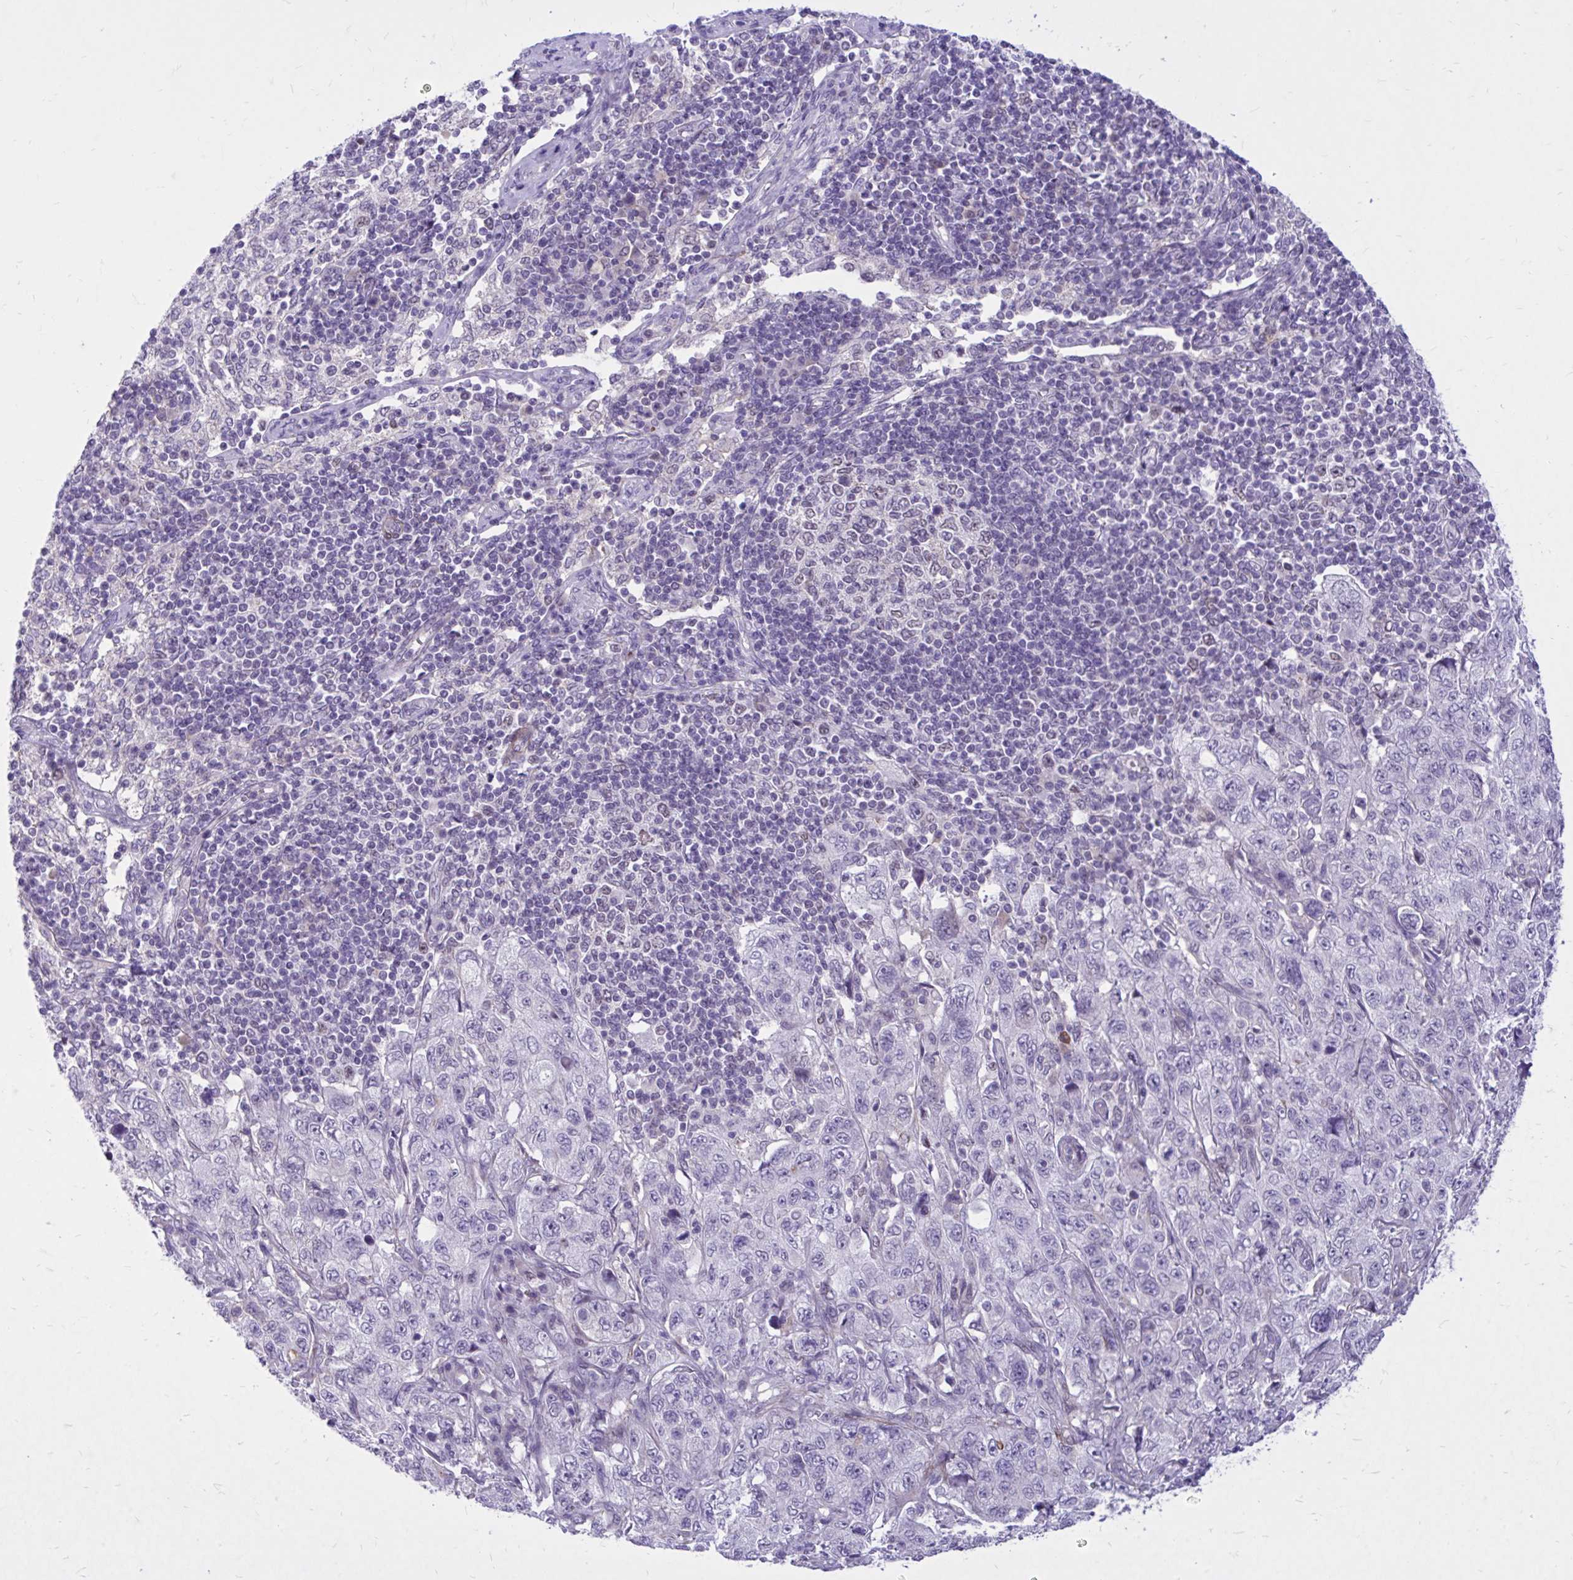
{"staining": {"intensity": "negative", "quantity": "none", "location": "none"}, "tissue": "pancreatic cancer", "cell_type": "Tumor cells", "image_type": "cancer", "snomed": [{"axis": "morphology", "description": "Adenocarcinoma, NOS"}, {"axis": "topography", "description": "Pancreas"}], "caption": "Human pancreatic cancer (adenocarcinoma) stained for a protein using immunohistochemistry (IHC) reveals no positivity in tumor cells.", "gene": "ZBTB25", "patient": {"sex": "male", "age": 68}}